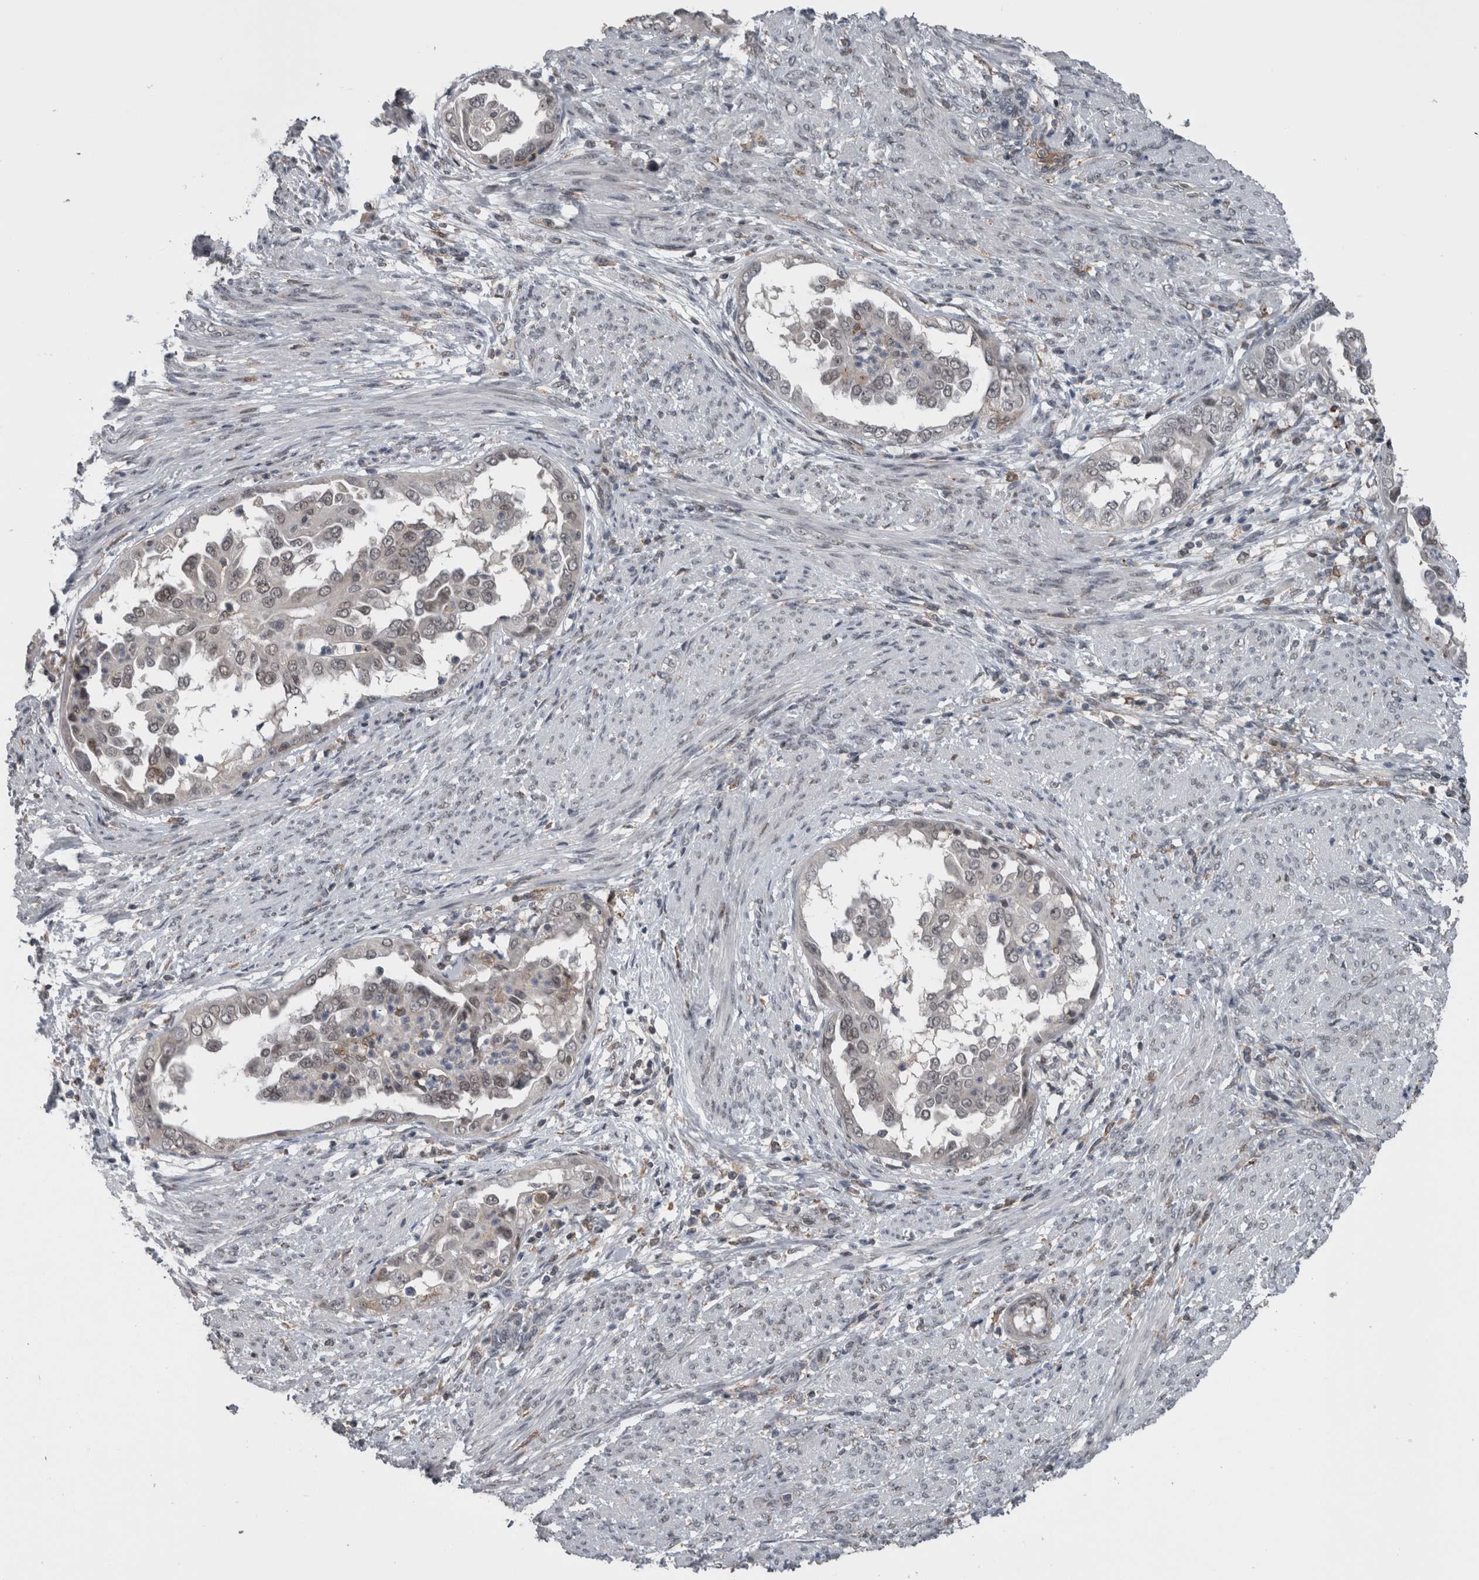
{"staining": {"intensity": "negative", "quantity": "none", "location": "none"}, "tissue": "endometrial cancer", "cell_type": "Tumor cells", "image_type": "cancer", "snomed": [{"axis": "morphology", "description": "Adenocarcinoma, NOS"}, {"axis": "topography", "description": "Endometrium"}], "caption": "Immunohistochemistry image of human endometrial cancer stained for a protein (brown), which reveals no positivity in tumor cells.", "gene": "ZBTB21", "patient": {"sex": "female", "age": 85}}